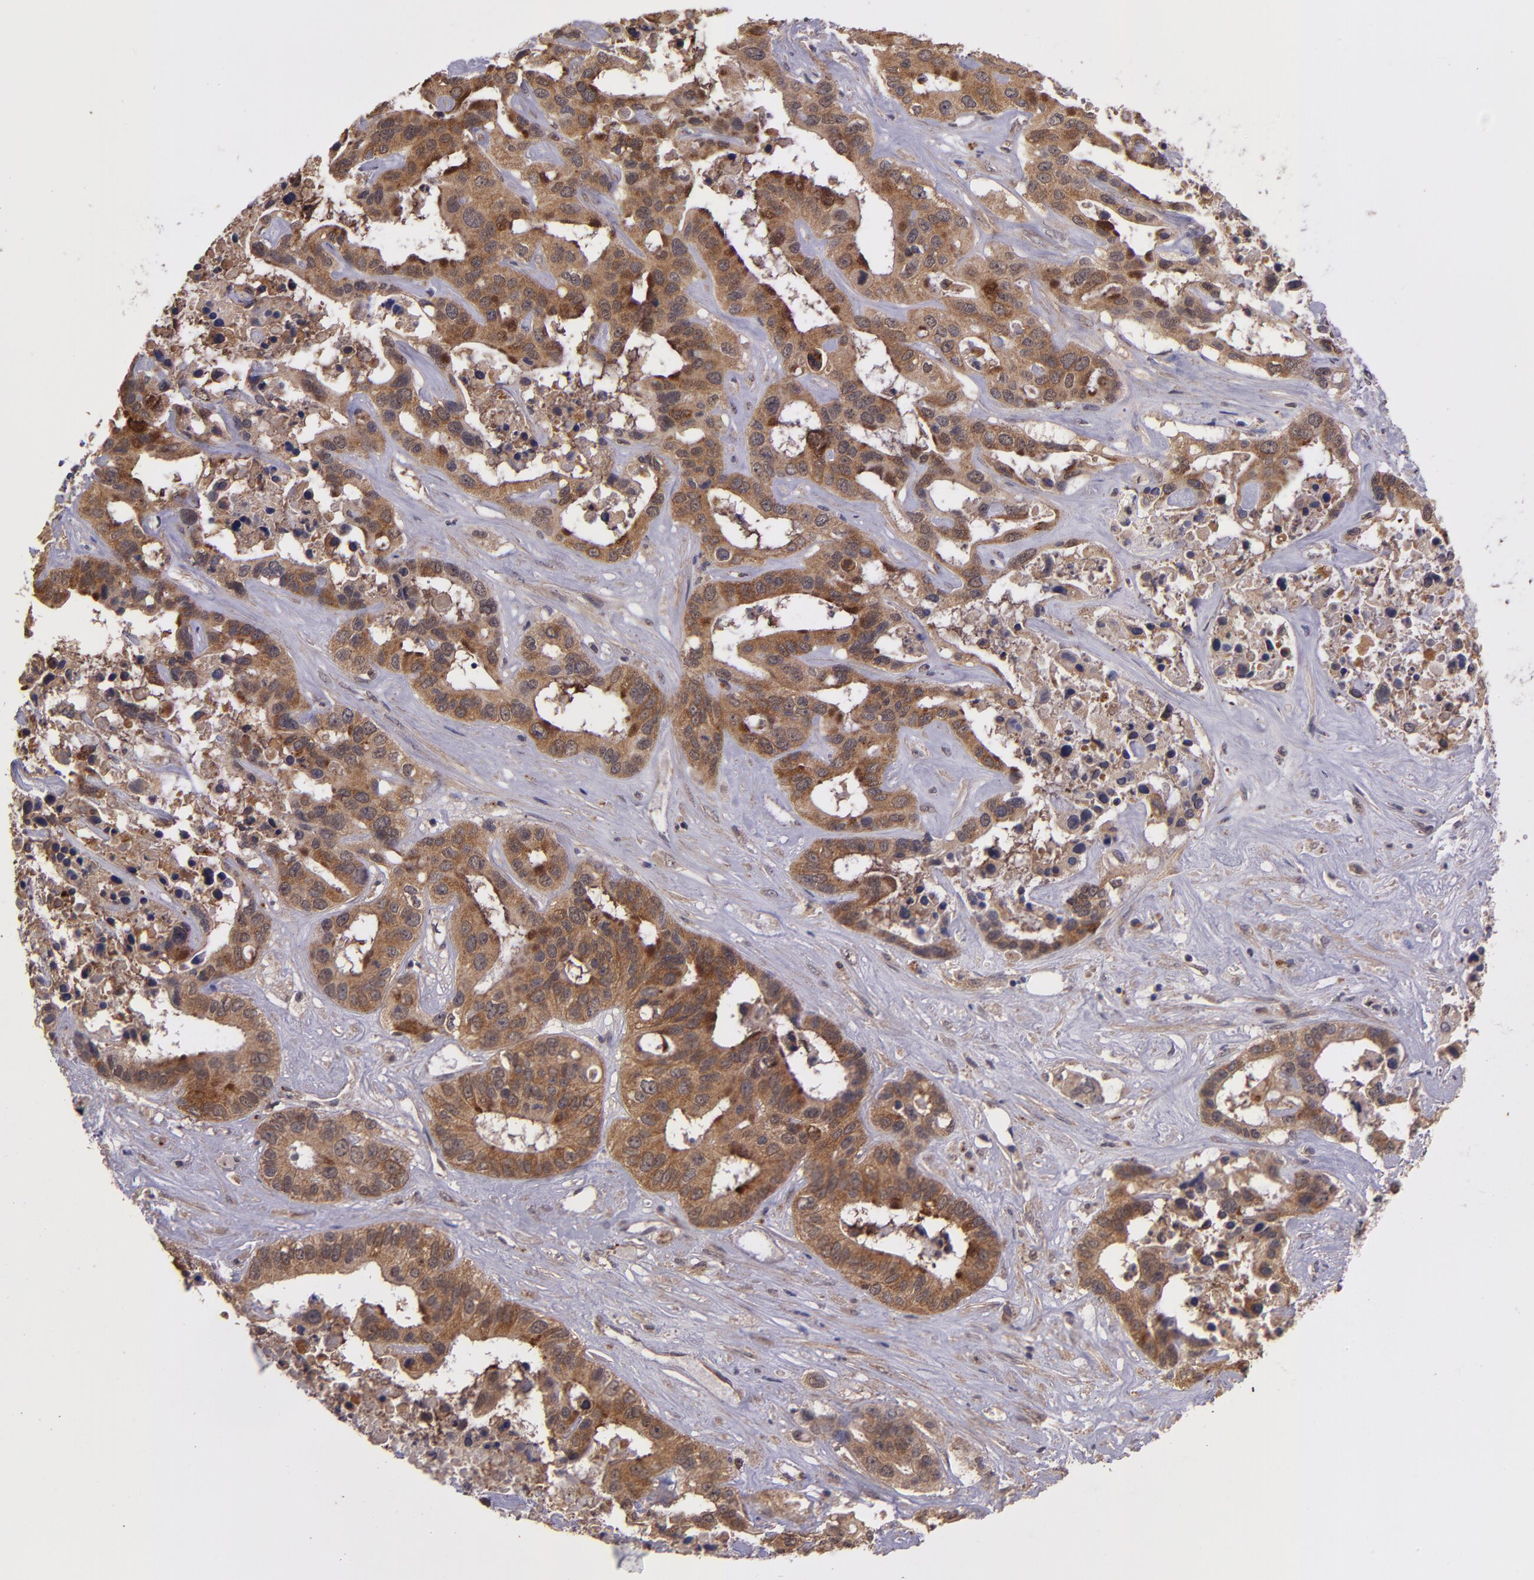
{"staining": {"intensity": "moderate", "quantity": ">75%", "location": "cytoplasmic/membranous"}, "tissue": "liver cancer", "cell_type": "Tumor cells", "image_type": "cancer", "snomed": [{"axis": "morphology", "description": "Cholangiocarcinoma"}, {"axis": "topography", "description": "Liver"}], "caption": "Protein positivity by immunohistochemistry displays moderate cytoplasmic/membranous expression in approximately >75% of tumor cells in liver cancer (cholangiocarcinoma).", "gene": "FTSJ1", "patient": {"sex": "female", "age": 65}}